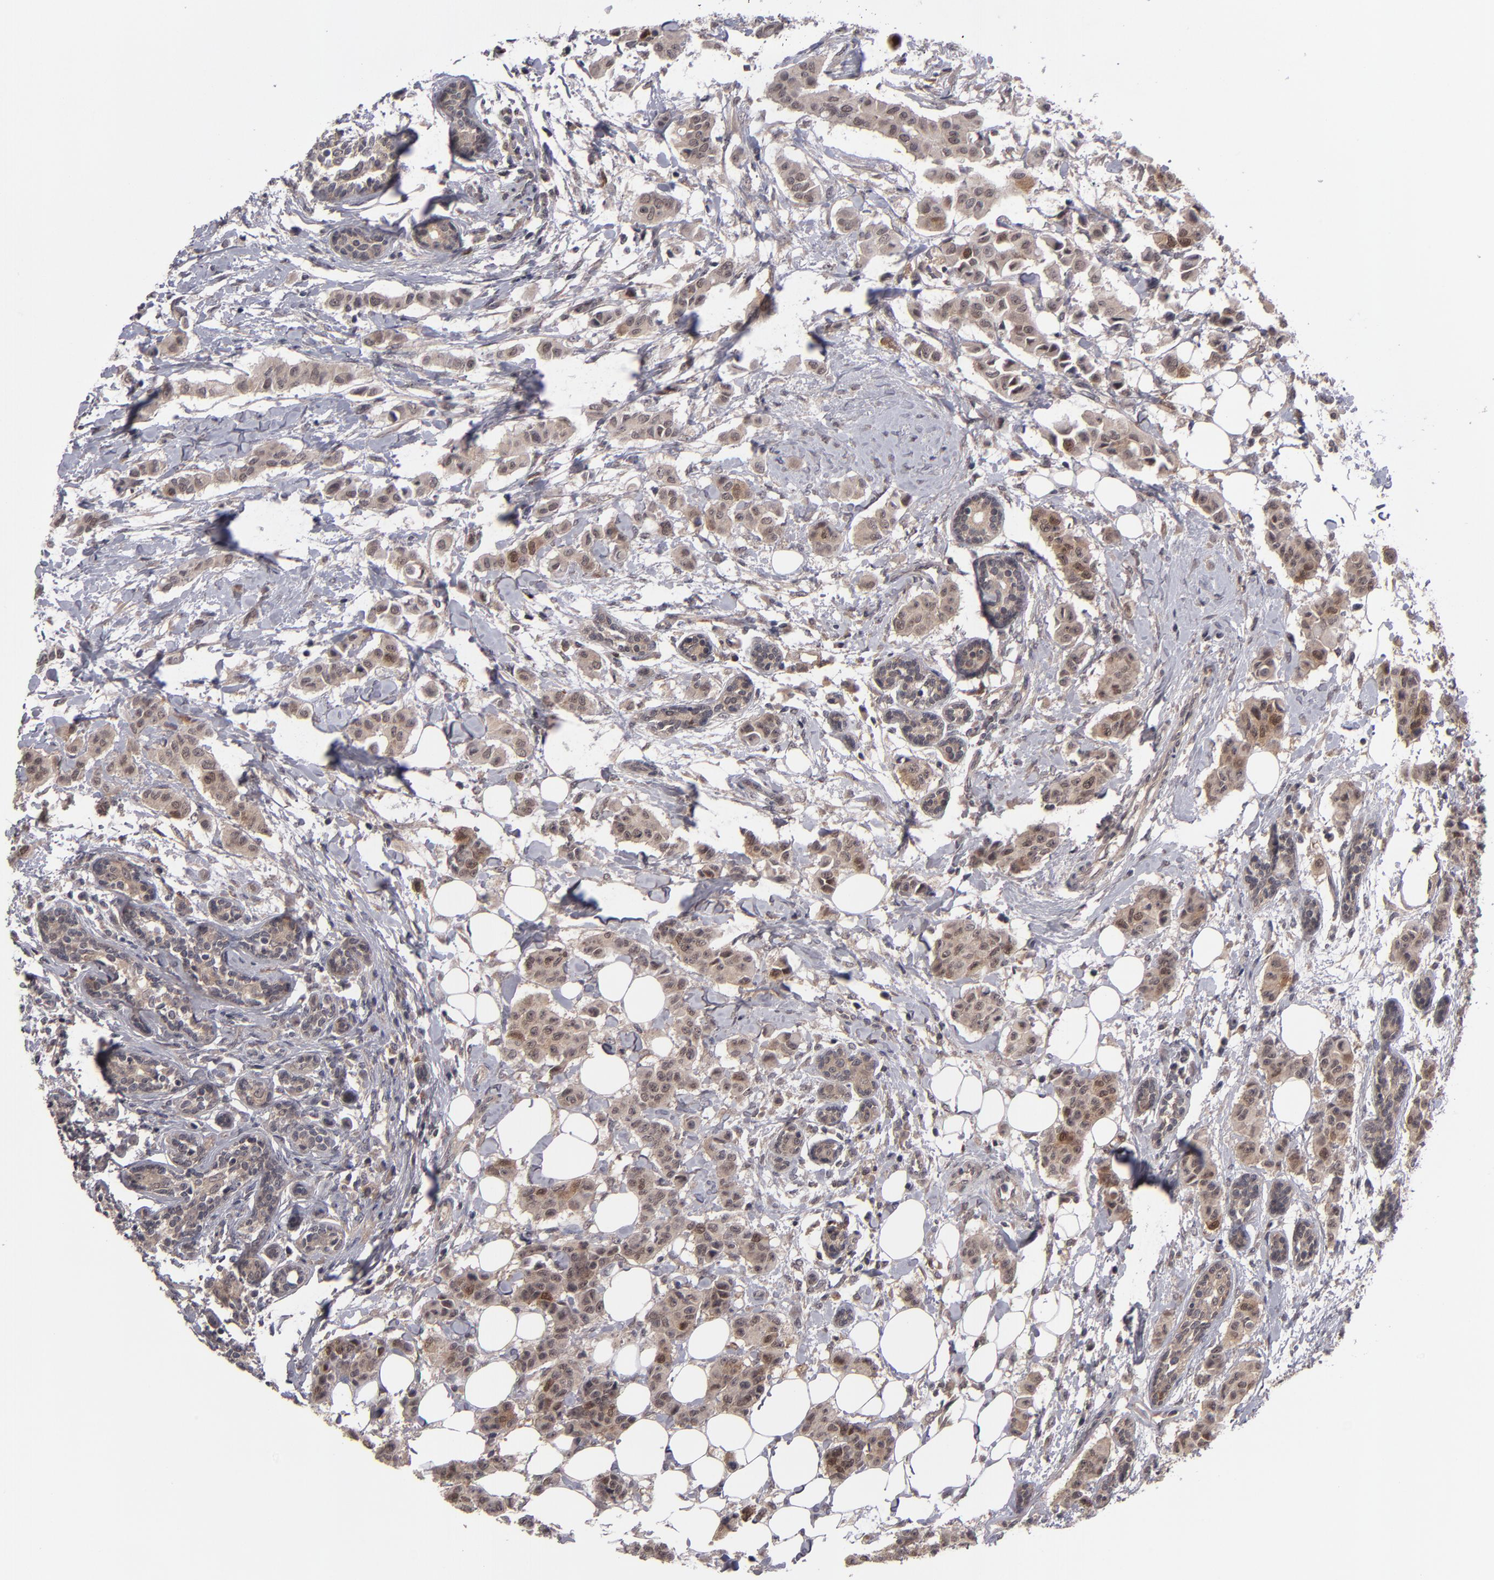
{"staining": {"intensity": "moderate", "quantity": ">75%", "location": "cytoplasmic/membranous,nuclear"}, "tissue": "breast cancer", "cell_type": "Tumor cells", "image_type": "cancer", "snomed": [{"axis": "morphology", "description": "Duct carcinoma"}, {"axis": "topography", "description": "Breast"}], "caption": "About >75% of tumor cells in breast cancer show moderate cytoplasmic/membranous and nuclear protein expression as visualized by brown immunohistochemical staining.", "gene": "TYMS", "patient": {"sex": "female", "age": 40}}